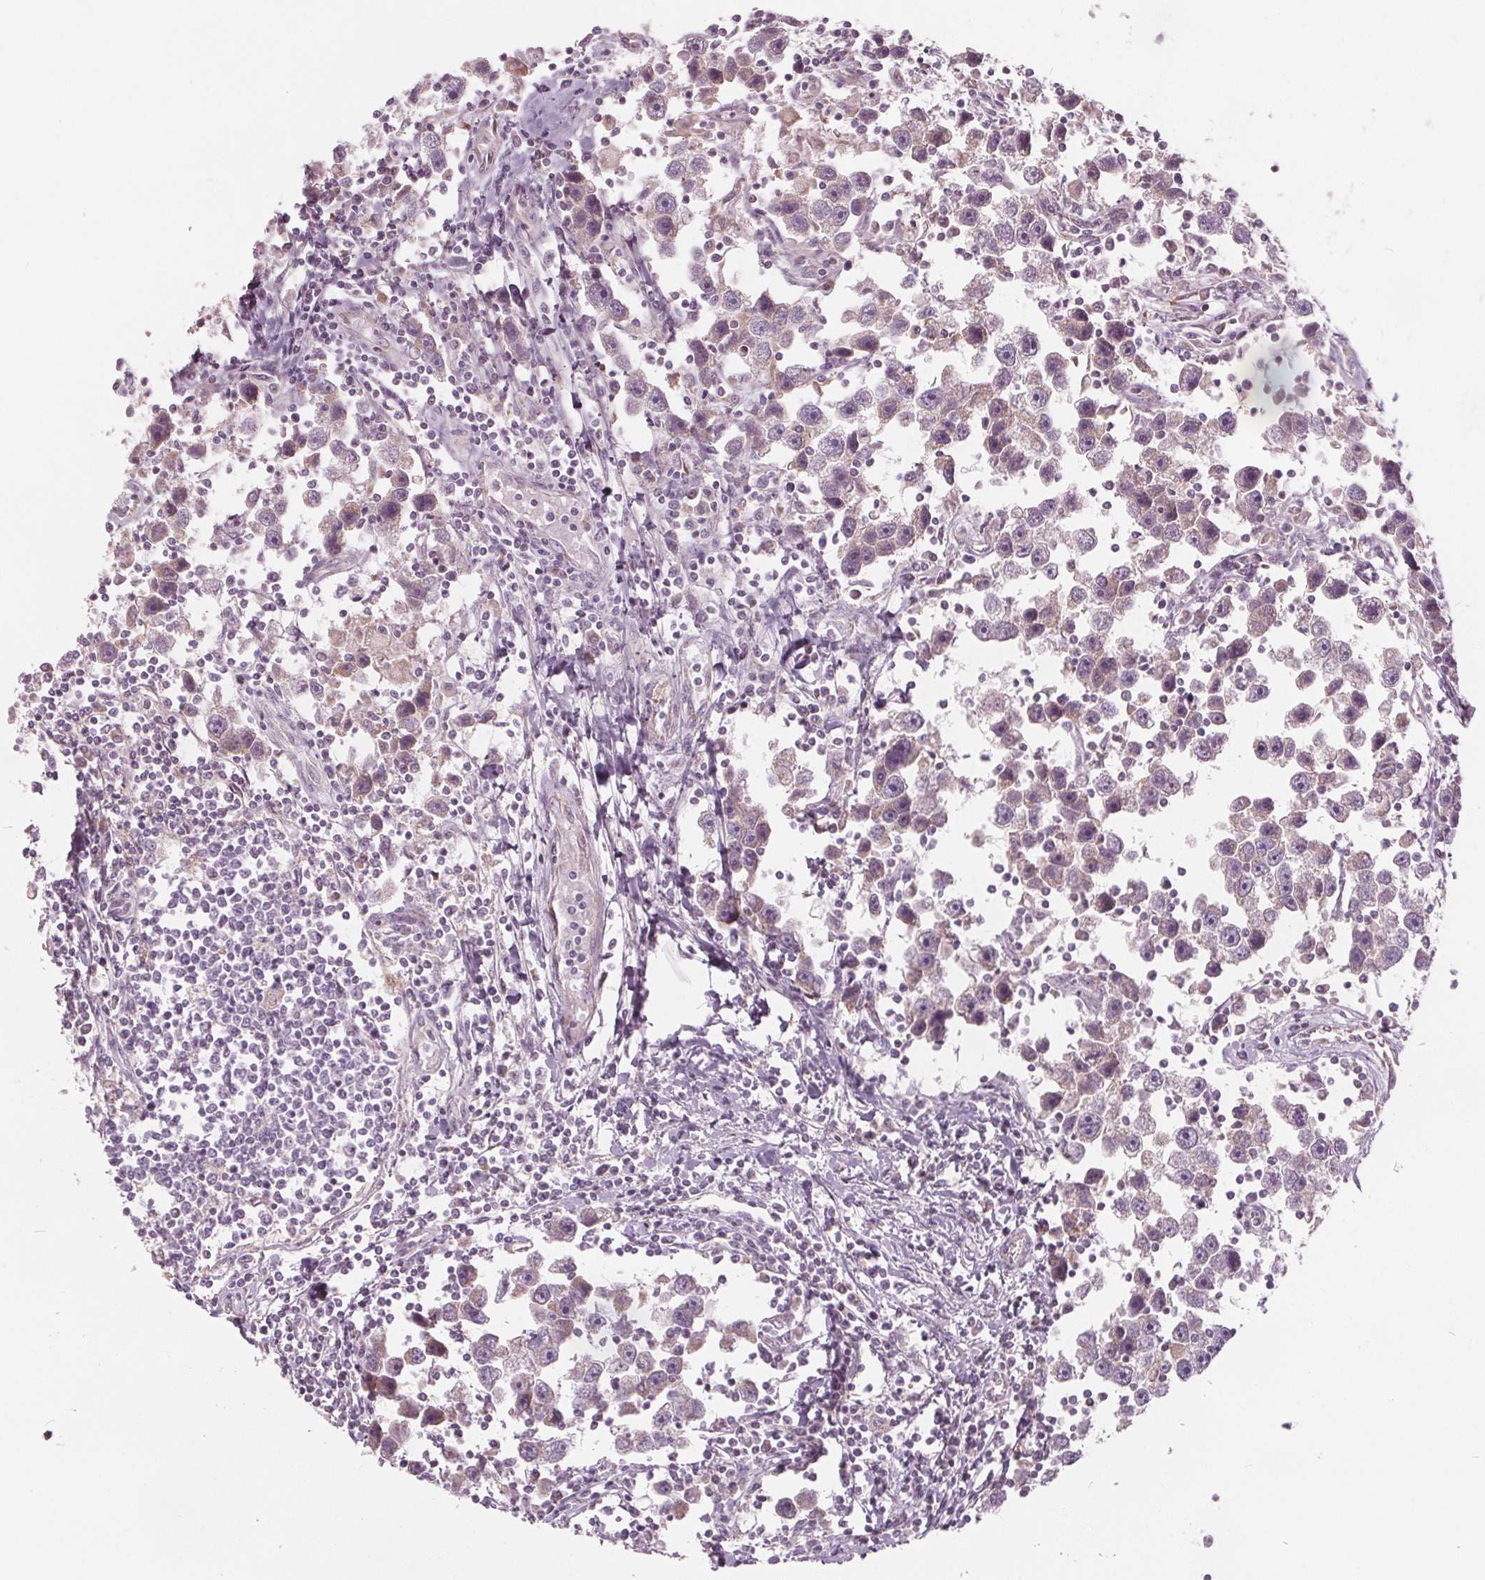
{"staining": {"intensity": "weak", "quantity": "25%-75%", "location": "cytoplasmic/membranous"}, "tissue": "testis cancer", "cell_type": "Tumor cells", "image_type": "cancer", "snomed": [{"axis": "morphology", "description": "Seminoma, NOS"}, {"axis": "topography", "description": "Testis"}], "caption": "Approximately 25%-75% of tumor cells in human testis cancer display weak cytoplasmic/membranous protein positivity as visualized by brown immunohistochemical staining.", "gene": "ECI2", "patient": {"sex": "male", "age": 30}}